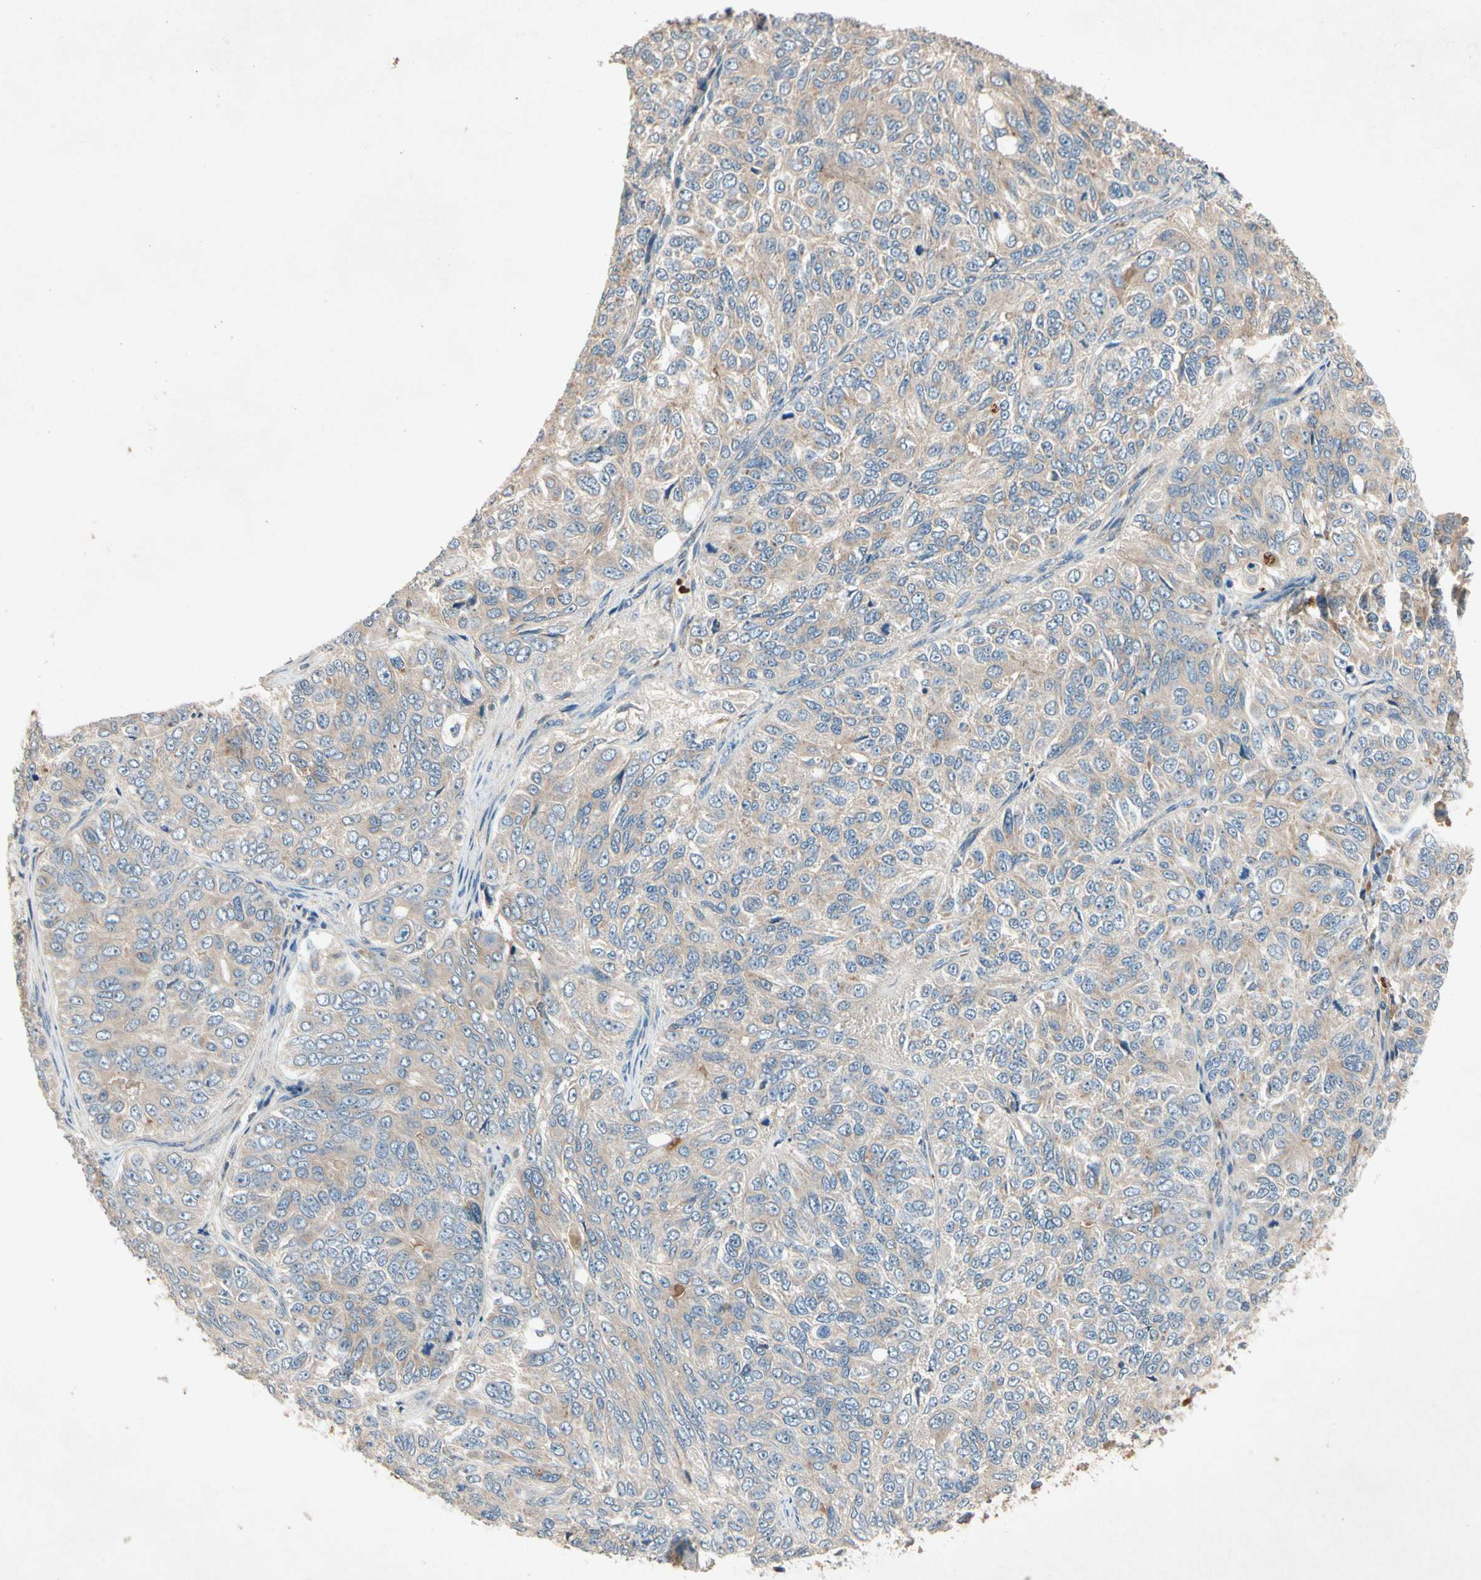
{"staining": {"intensity": "weak", "quantity": "25%-75%", "location": "cytoplasmic/membranous"}, "tissue": "ovarian cancer", "cell_type": "Tumor cells", "image_type": "cancer", "snomed": [{"axis": "morphology", "description": "Carcinoma, endometroid"}, {"axis": "topography", "description": "Ovary"}], "caption": "Approximately 25%-75% of tumor cells in ovarian cancer (endometroid carcinoma) reveal weak cytoplasmic/membranous protein expression as visualized by brown immunohistochemical staining.", "gene": "IL1RL1", "patient": {"sex": "female", "age": 51}}